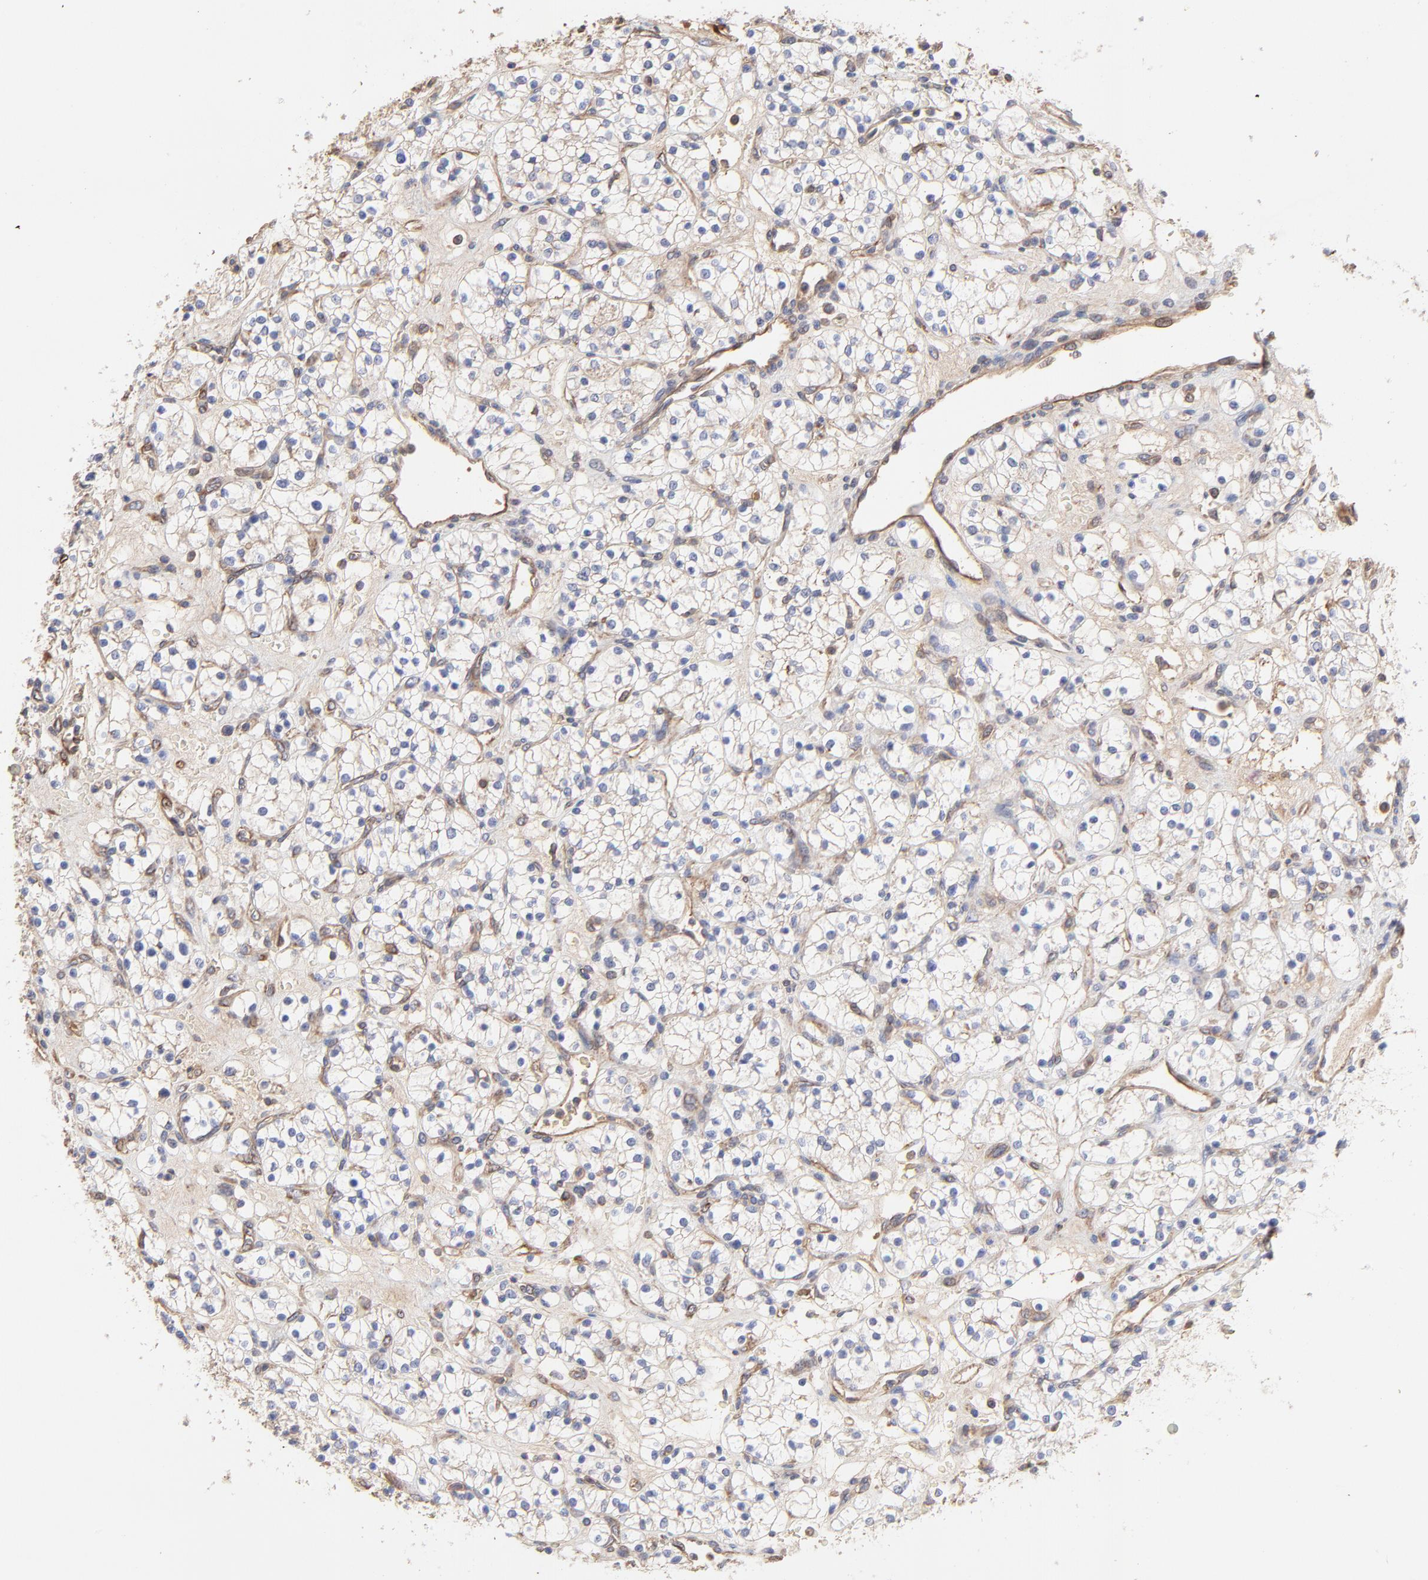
{"staining": {"intensity": "moderate", "quantity": "25%-75%", "location": "cytoplasmic/membranous,nuclear"}, "tissue": "renal cancer", "cell_type": "Tumor cells", "image_type": "cancer", "snomed": [{"axis": "morphology", "description": "Adenocarcinoma, NOS"}, {"axis": "topography", "description": "Kidney"}], "caption": "Immunohistochemistry (DAB (3,3'-diaminobenzidine)) staining of renal cancer shows moderate cytoplasmic/membranous and nuclear protein staining in about 25%-75% of tumor cells.", "gene": "LRCH2", "patient": {"sex": "female", "age": 60}}